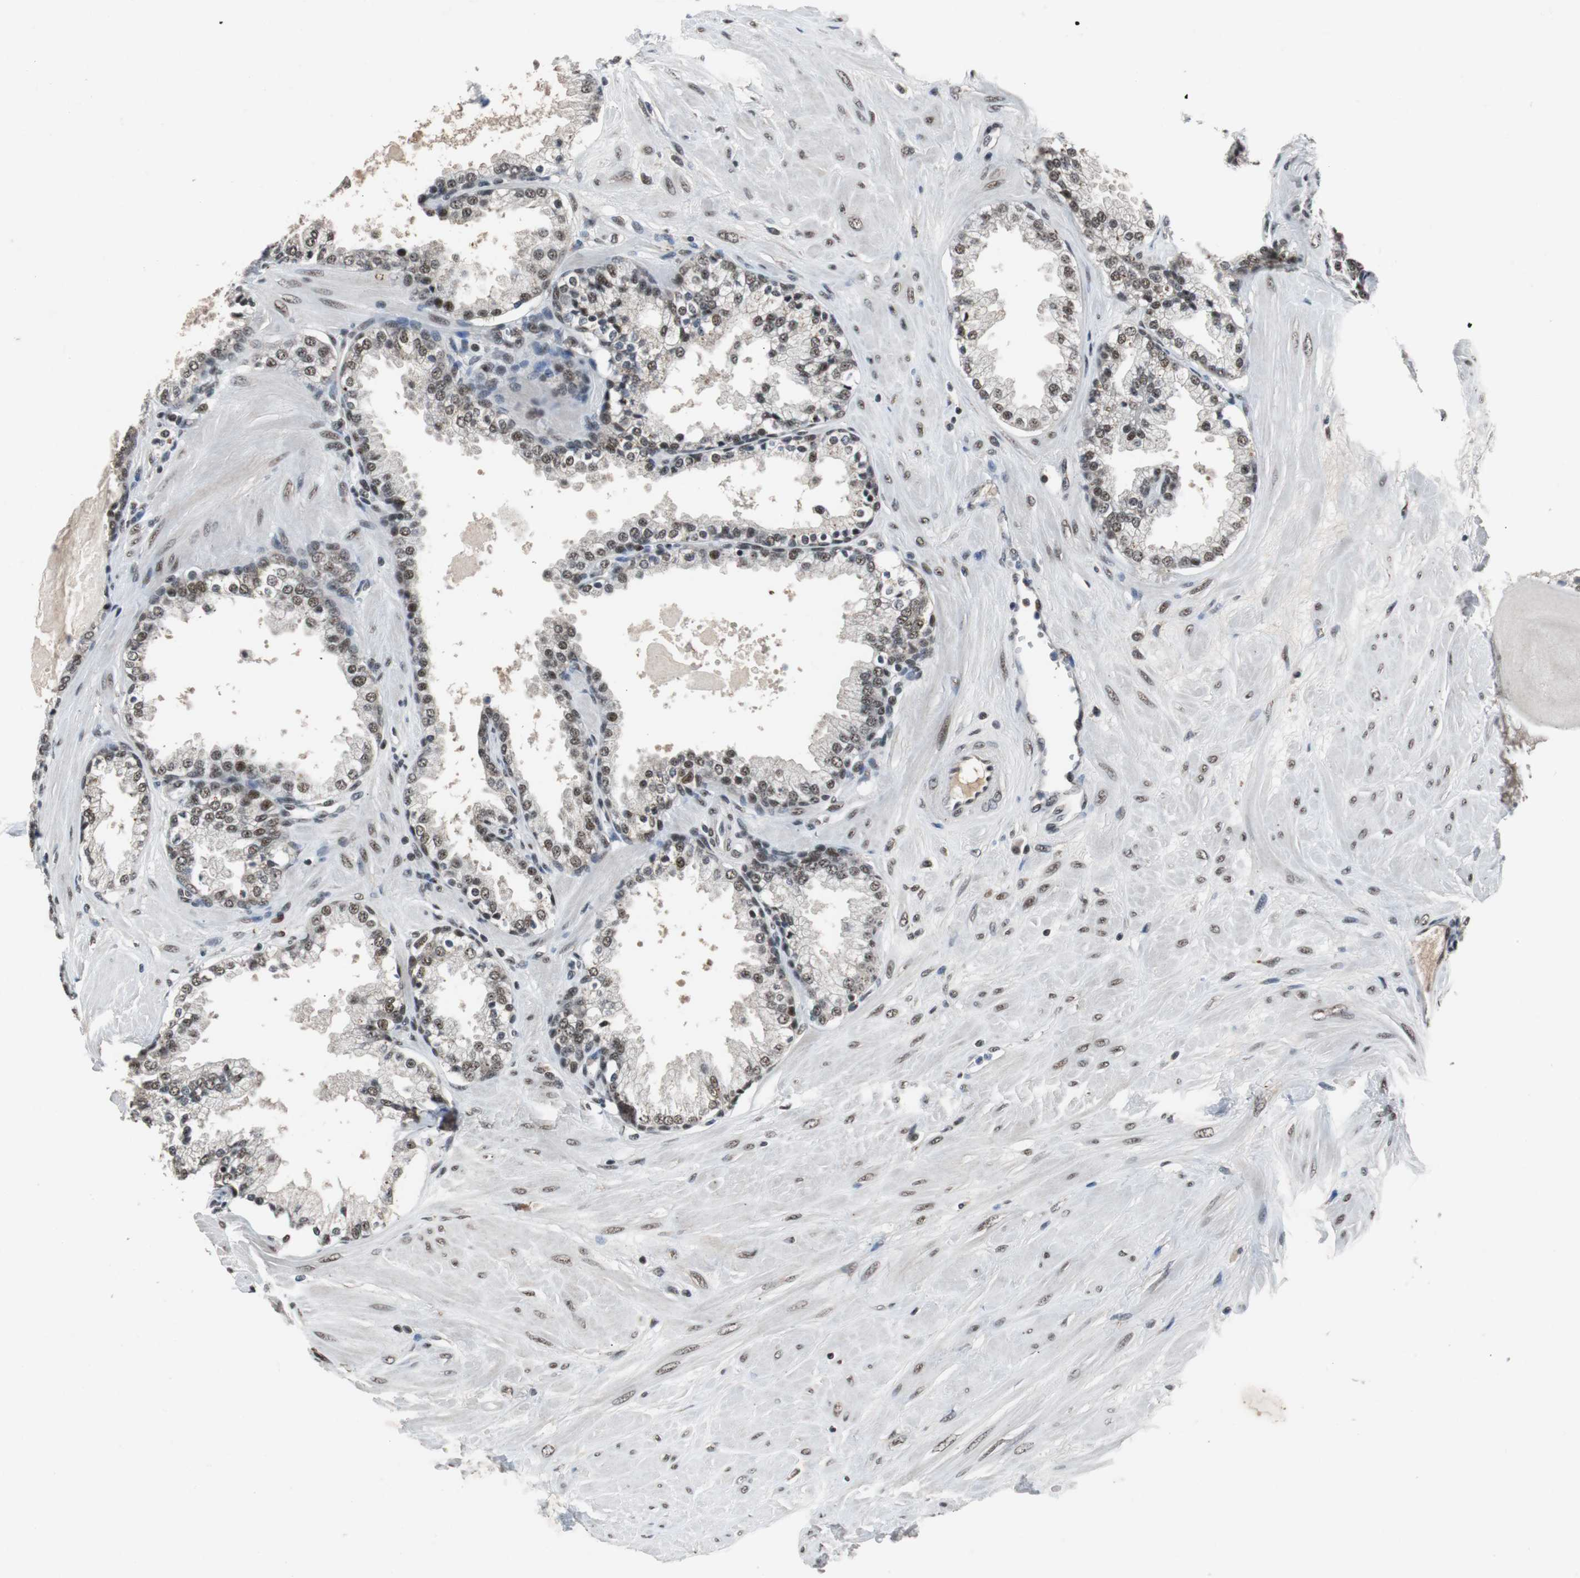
{"staining": {"intensity": "weak", "quantity": "25%-75%", "location": "nuclear"}, "tissue": "prostate", "cell_type": "Glandular cells", "image_type": "normal", "snomed": [{"axis": "morphology", "description": "Normal tissue, NOS"}, {"axis": "topography", "description": "Prostate"}], "caption": "A low amount of weak nuclear staining is present in approximately 25%-75% of glandular cells in benign prostate. (IHC, brightfield microscopy, high magnification).", "gene": "USP28", "patient": {"sex": "male", "age": 51}}